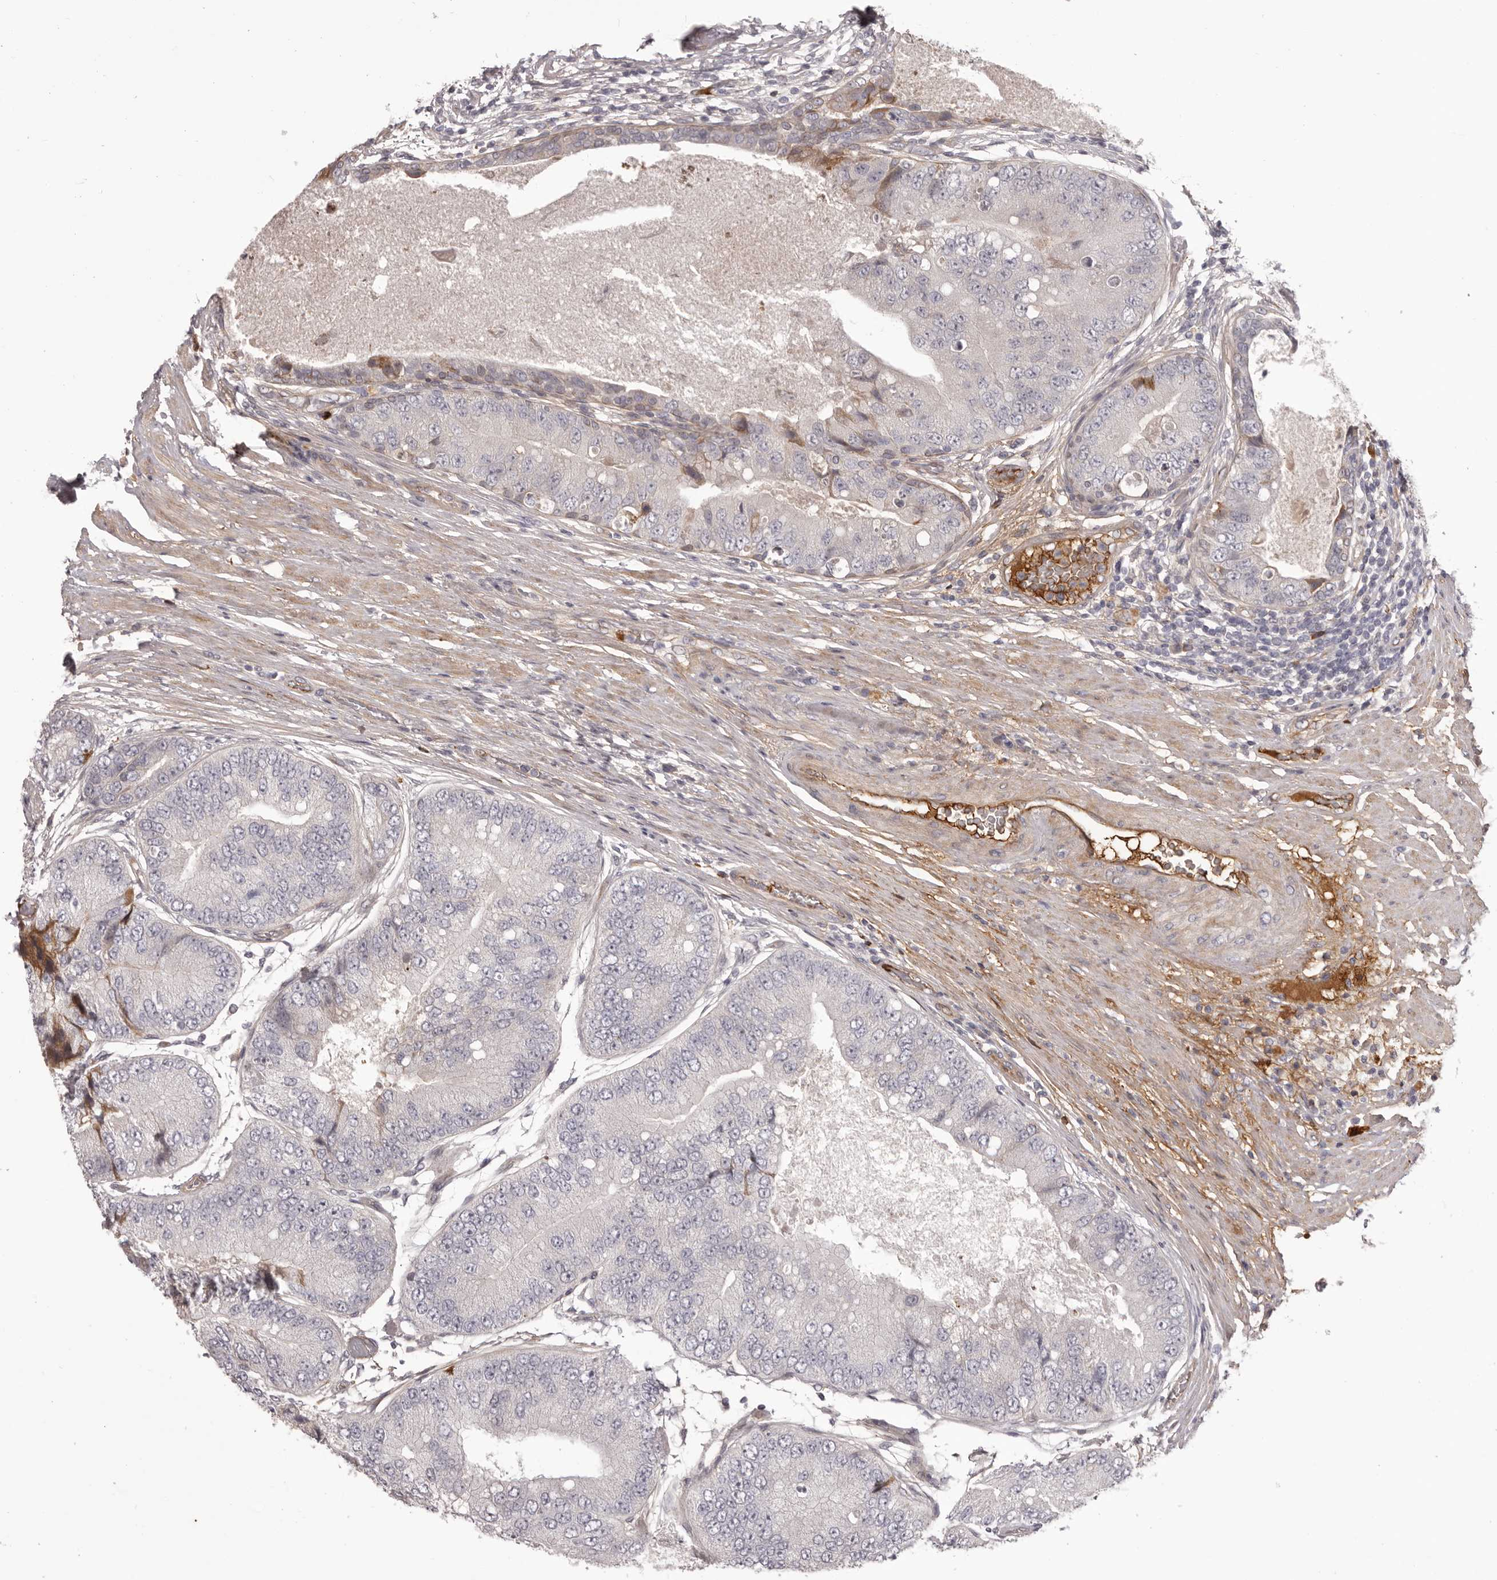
{"staining": {"intensity": "negative", "quantity": "none", "location": "none"}, "tissue": "prostate cancer", "cell_type": "Tumor cells", "image_type": "cancer", "snomed": [{"axis": "morphology", "description": "Adenocarcinoma, High grade"}, {"axis": "topography", "description": "Prostate"}], "caption": "DAB immunohistochemical staining of prostate cancer exhibits no significant expression in tumor cells.", "gene": "OTUD3", "patient": {"sex": "male", "age": 70}}